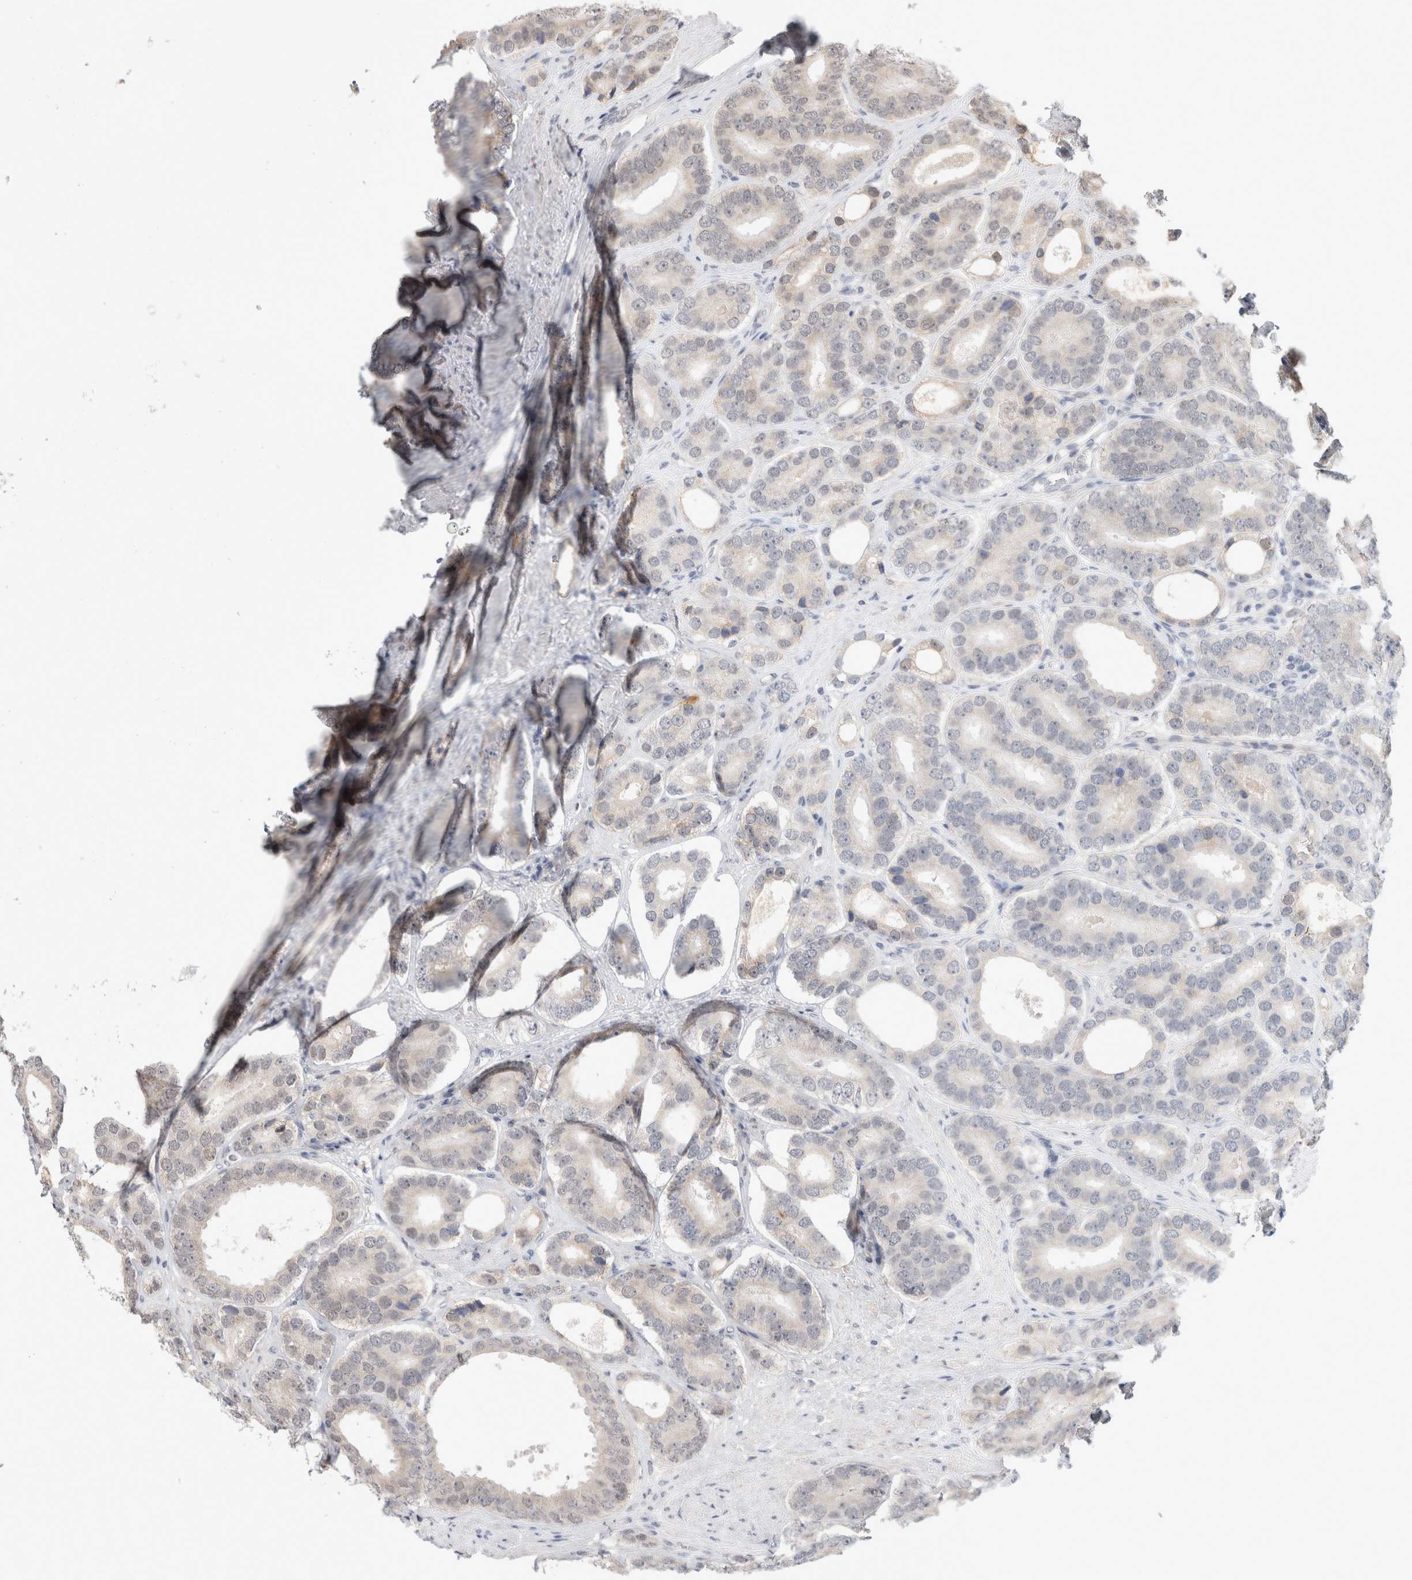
{"staining": {"intensity": "weak", "quantity": "<25%", "location": "cytoplasmic/membranous,nuclear"}, "tissue": "prostate cancer", "cell_type": "Tumor cells", "image_type": "cancer", "snomed": [{"axis": "morphology", "description": "Adenocarcinoma, High grade"}, {"axis": "topography", "description": "Prostate"}], "caption": "Immunohistochemistry (IHC) micrograph of adenocarcinoma (high-grade) (prostate) stained for a protein (brown), which shows no staining in tumor cells.", "gene": "SYDE2", "patient": {"sex": "male", "age": 56}}